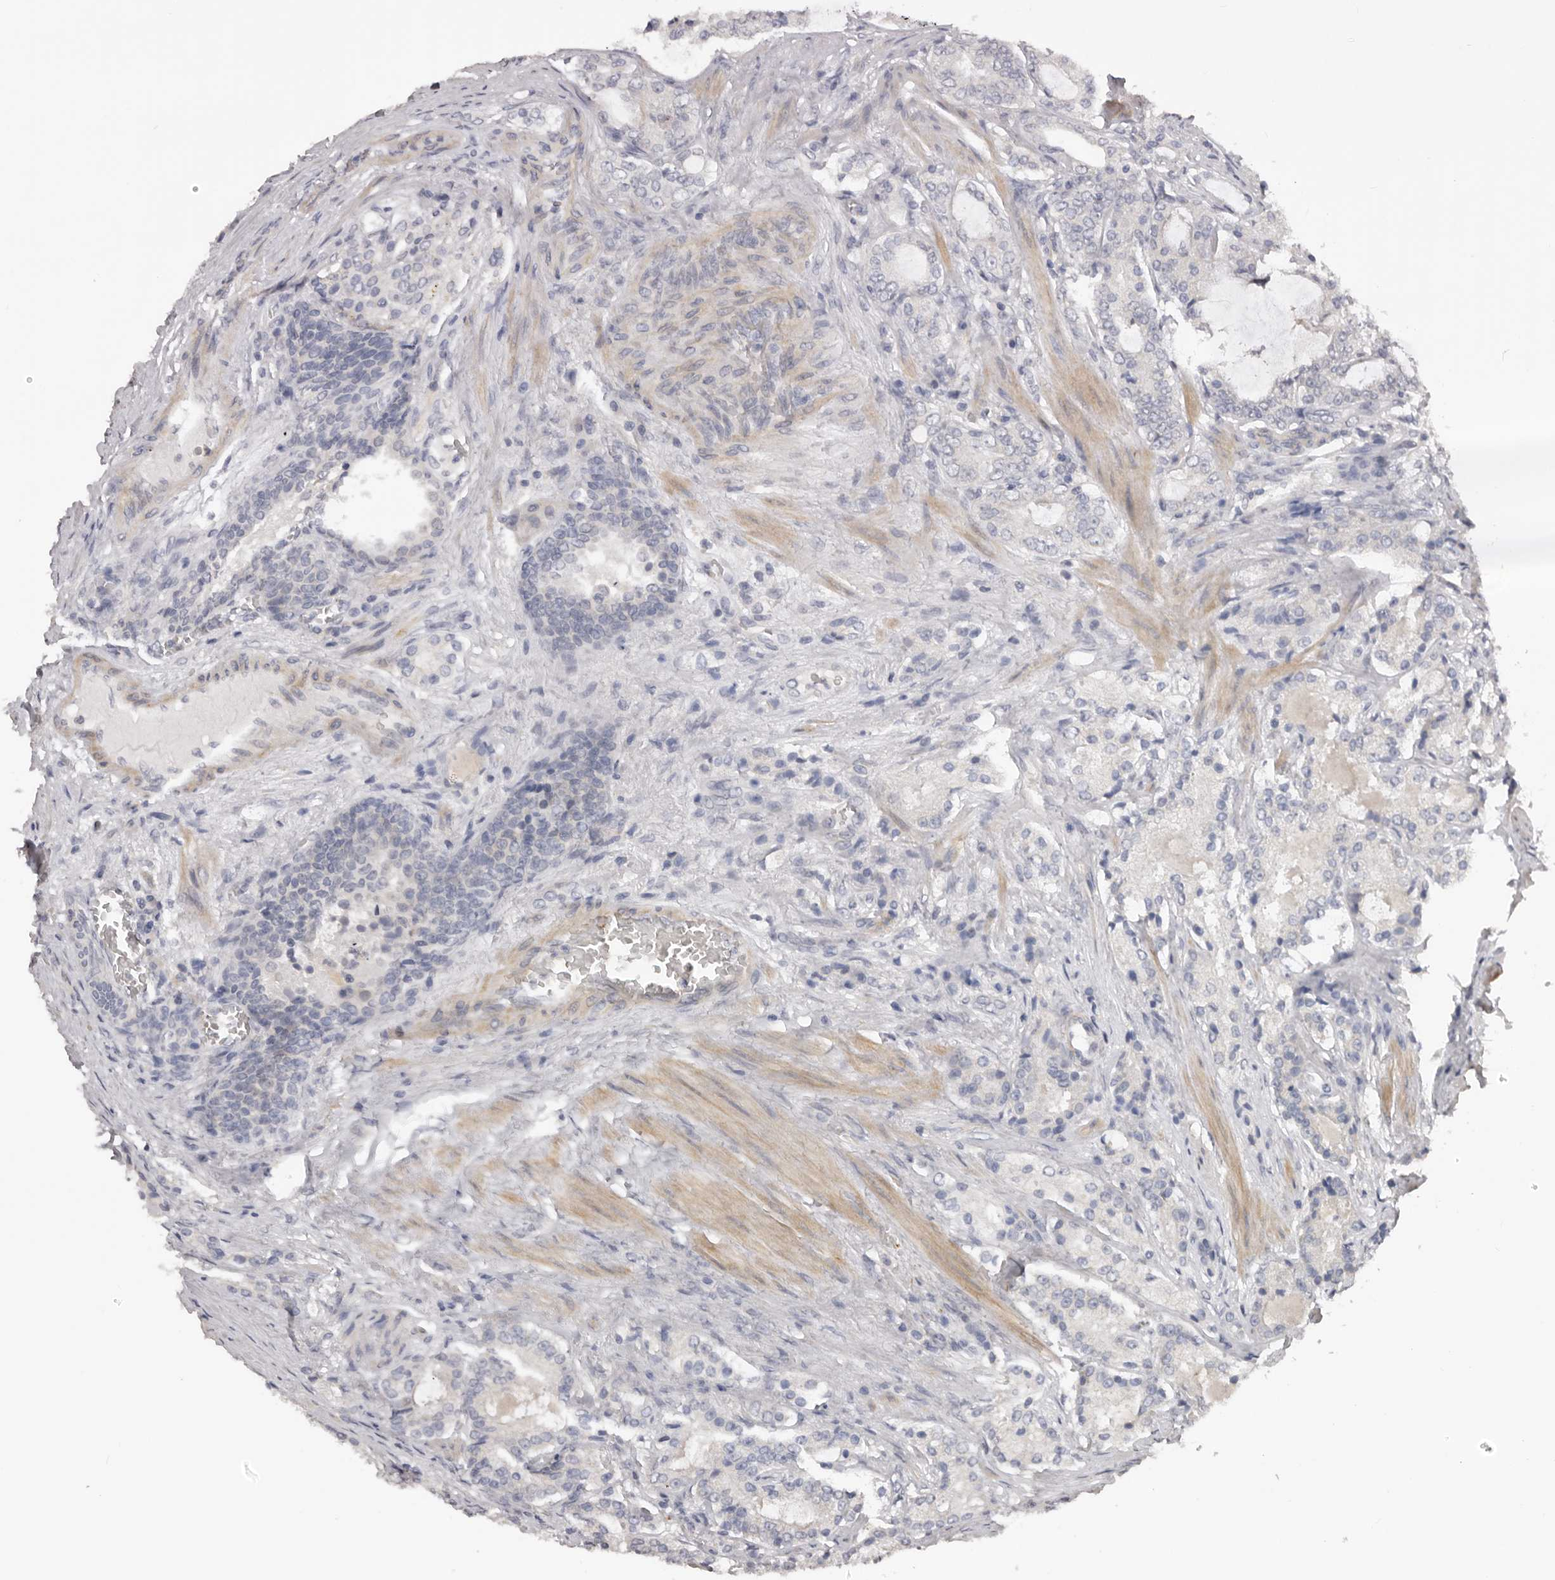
{"staining": {"intensity": "negative", "quantity": "none", "location": "none"}, "tissue": "prostate cancer", "cell_type": "Tumor cells", "image_type": "cancer", "snomed": [{"axis": "morphology", "description": "Adenocarcinoma, Medium grade"}, {"axis": "topography", "description": "Prostate"}], "caption": "Prostate cancer was stained to show a protein in brown. There is no significant staining in tumor cells. (DAB immunohistochemistry, high magnification).", "gene": "TNR", "patient": {"sex": "male", "age": 72}}